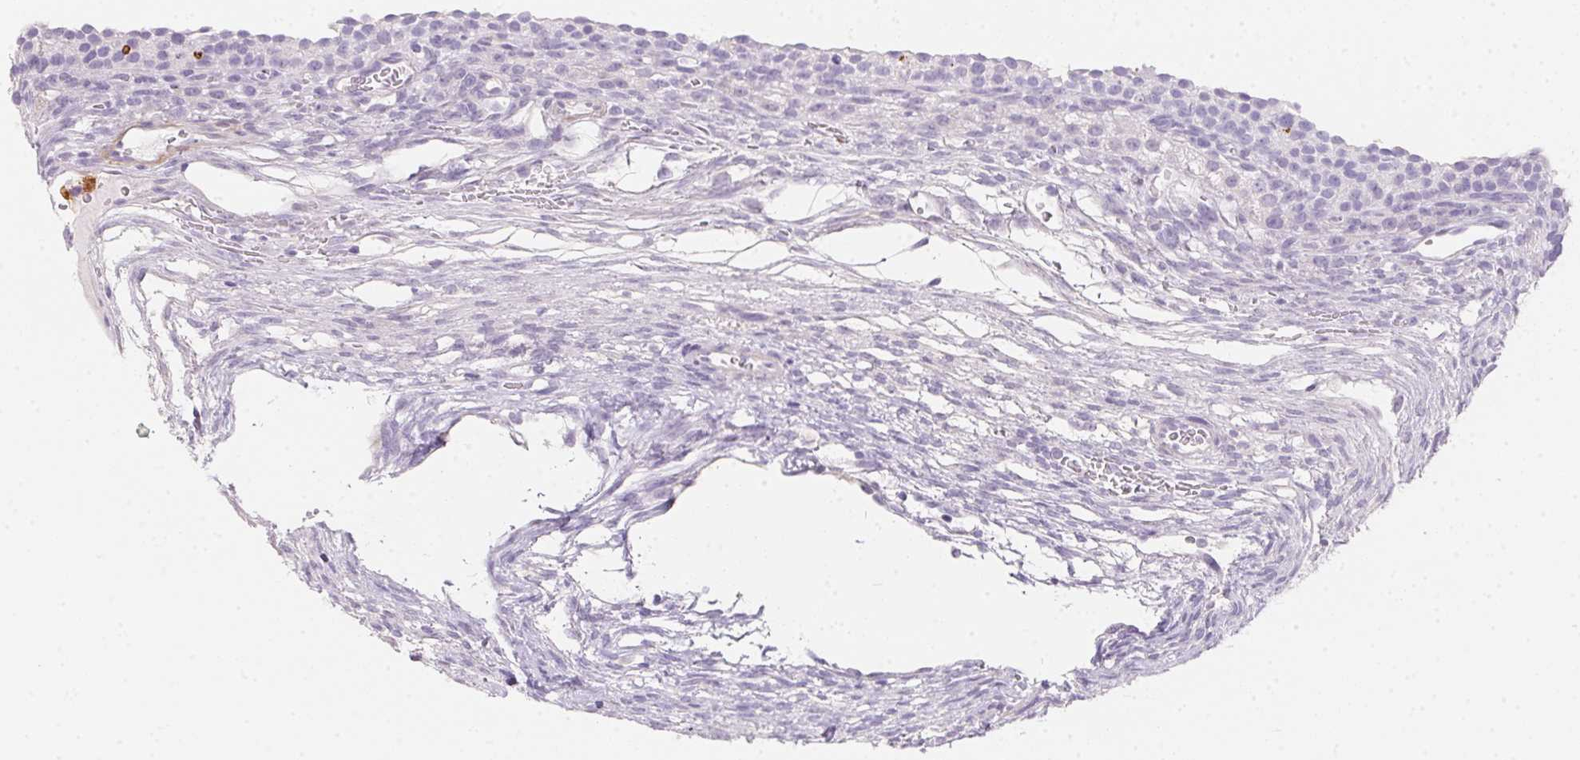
{"staining": {"intensity": "negative", "quantity": "none", "location": "none"}, "tissue": "ovary", "cell_type": "Follicle cells", "image_type": "normal", "snomed": [{"axis": "morphology", "description": "Normal tissue, NOS"}, {"axis": "topography", "description": "Ovary"}], "caption": "The image displays no staining of follicle cells in normal ovary.", "gene": "MYL4", "patient": {"sex": "female", "age": 34}}